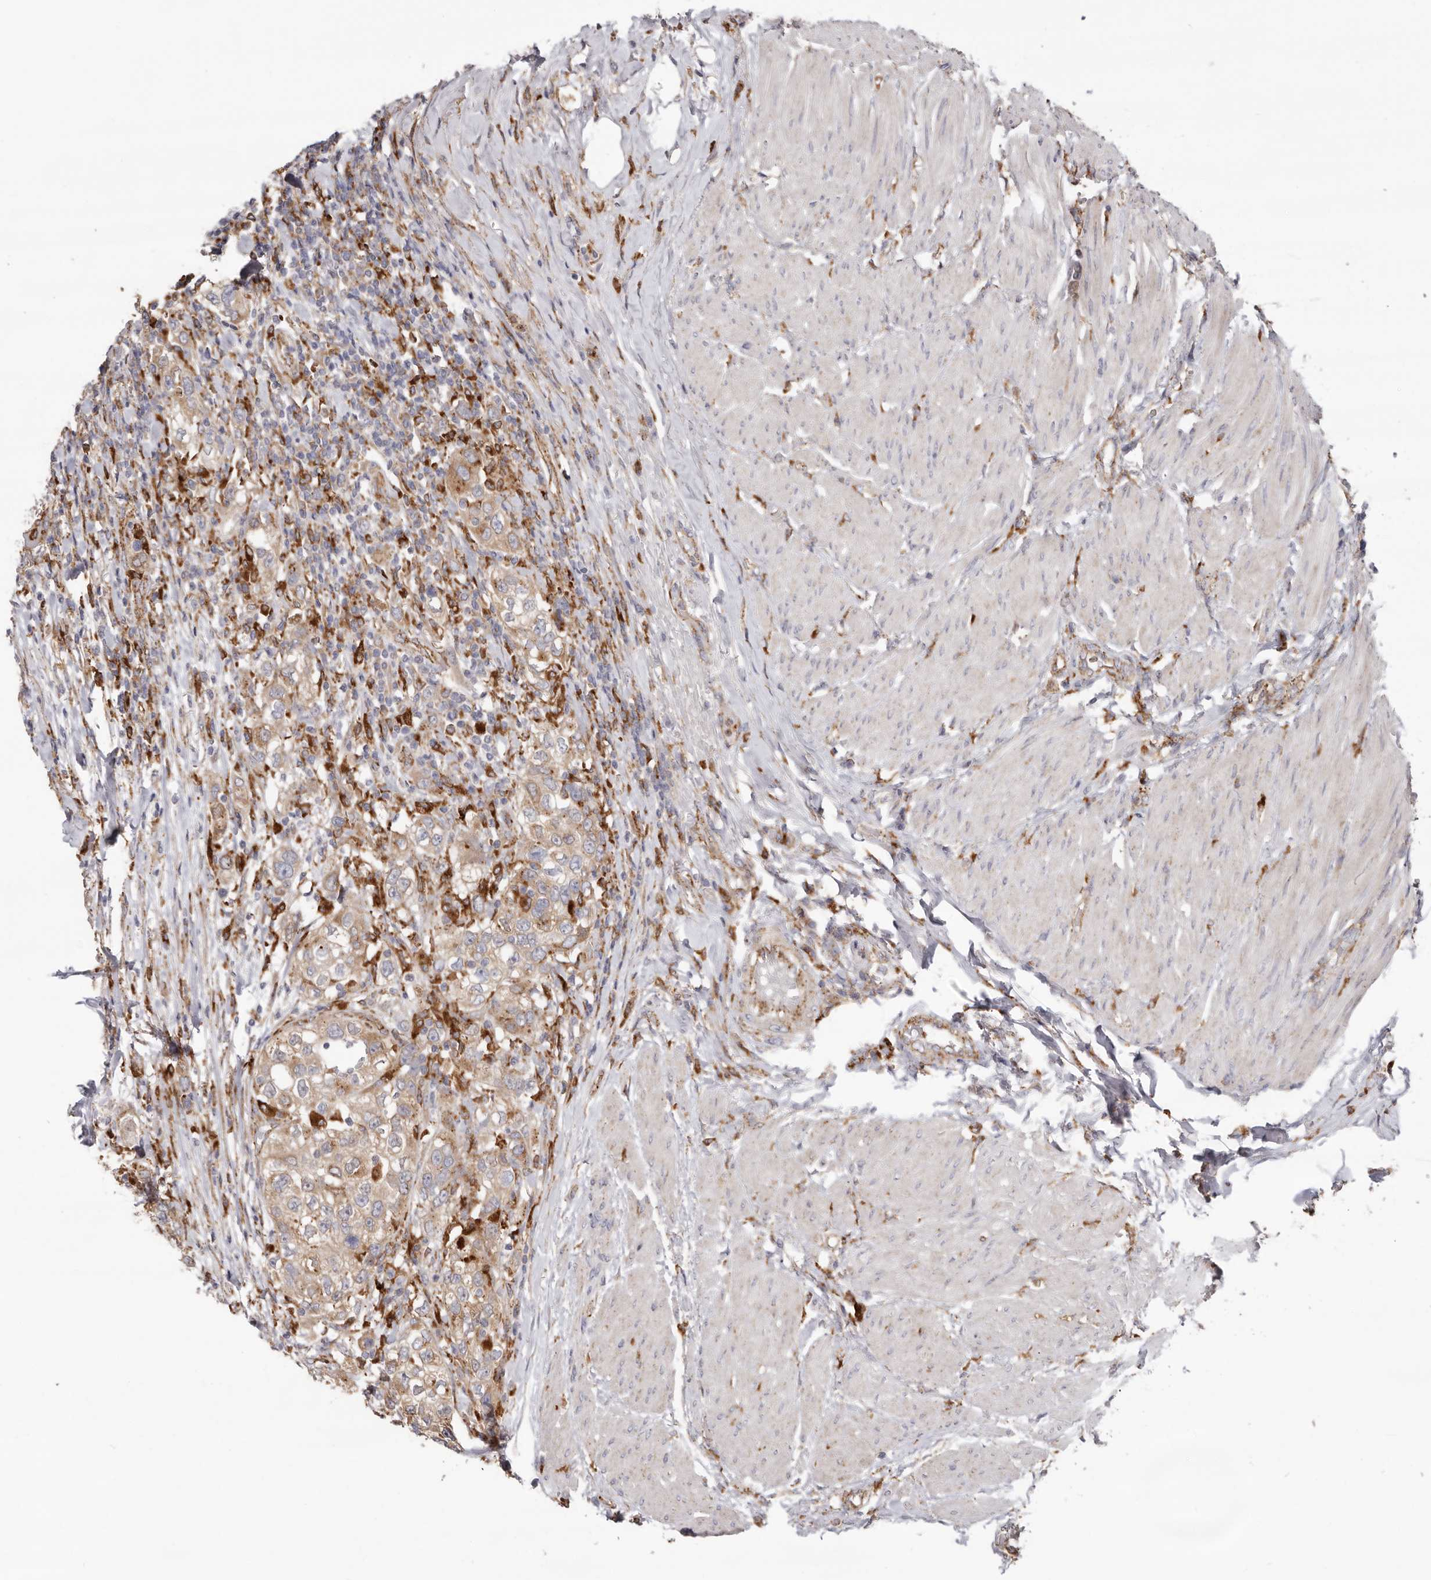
{"staining": {"intensity": "moderate", "quantity": ">75%", "location": "cytoplasmic/membranous"}, "tissue": "urothelial cancer", "cell_type": "Tumor cells", "image_type": "cancer", "snomed": [{"axis": "morphology", "description": "Urothelial carcinoma, High grade"}, {"axis": "topography", "description": "Urinary bladder"}], "caption": "Urothelial carcinoma (high-grade) tissue exhibits moderate cytoplasmic/membranous positivity in about >75% of tumor cells (Stains: DAB in brown, nuclei in blue, Microscopy: brightfield microscopy at high magnification).", "gene": "GRN", "patient": {"sex": "female", "age": 80}}